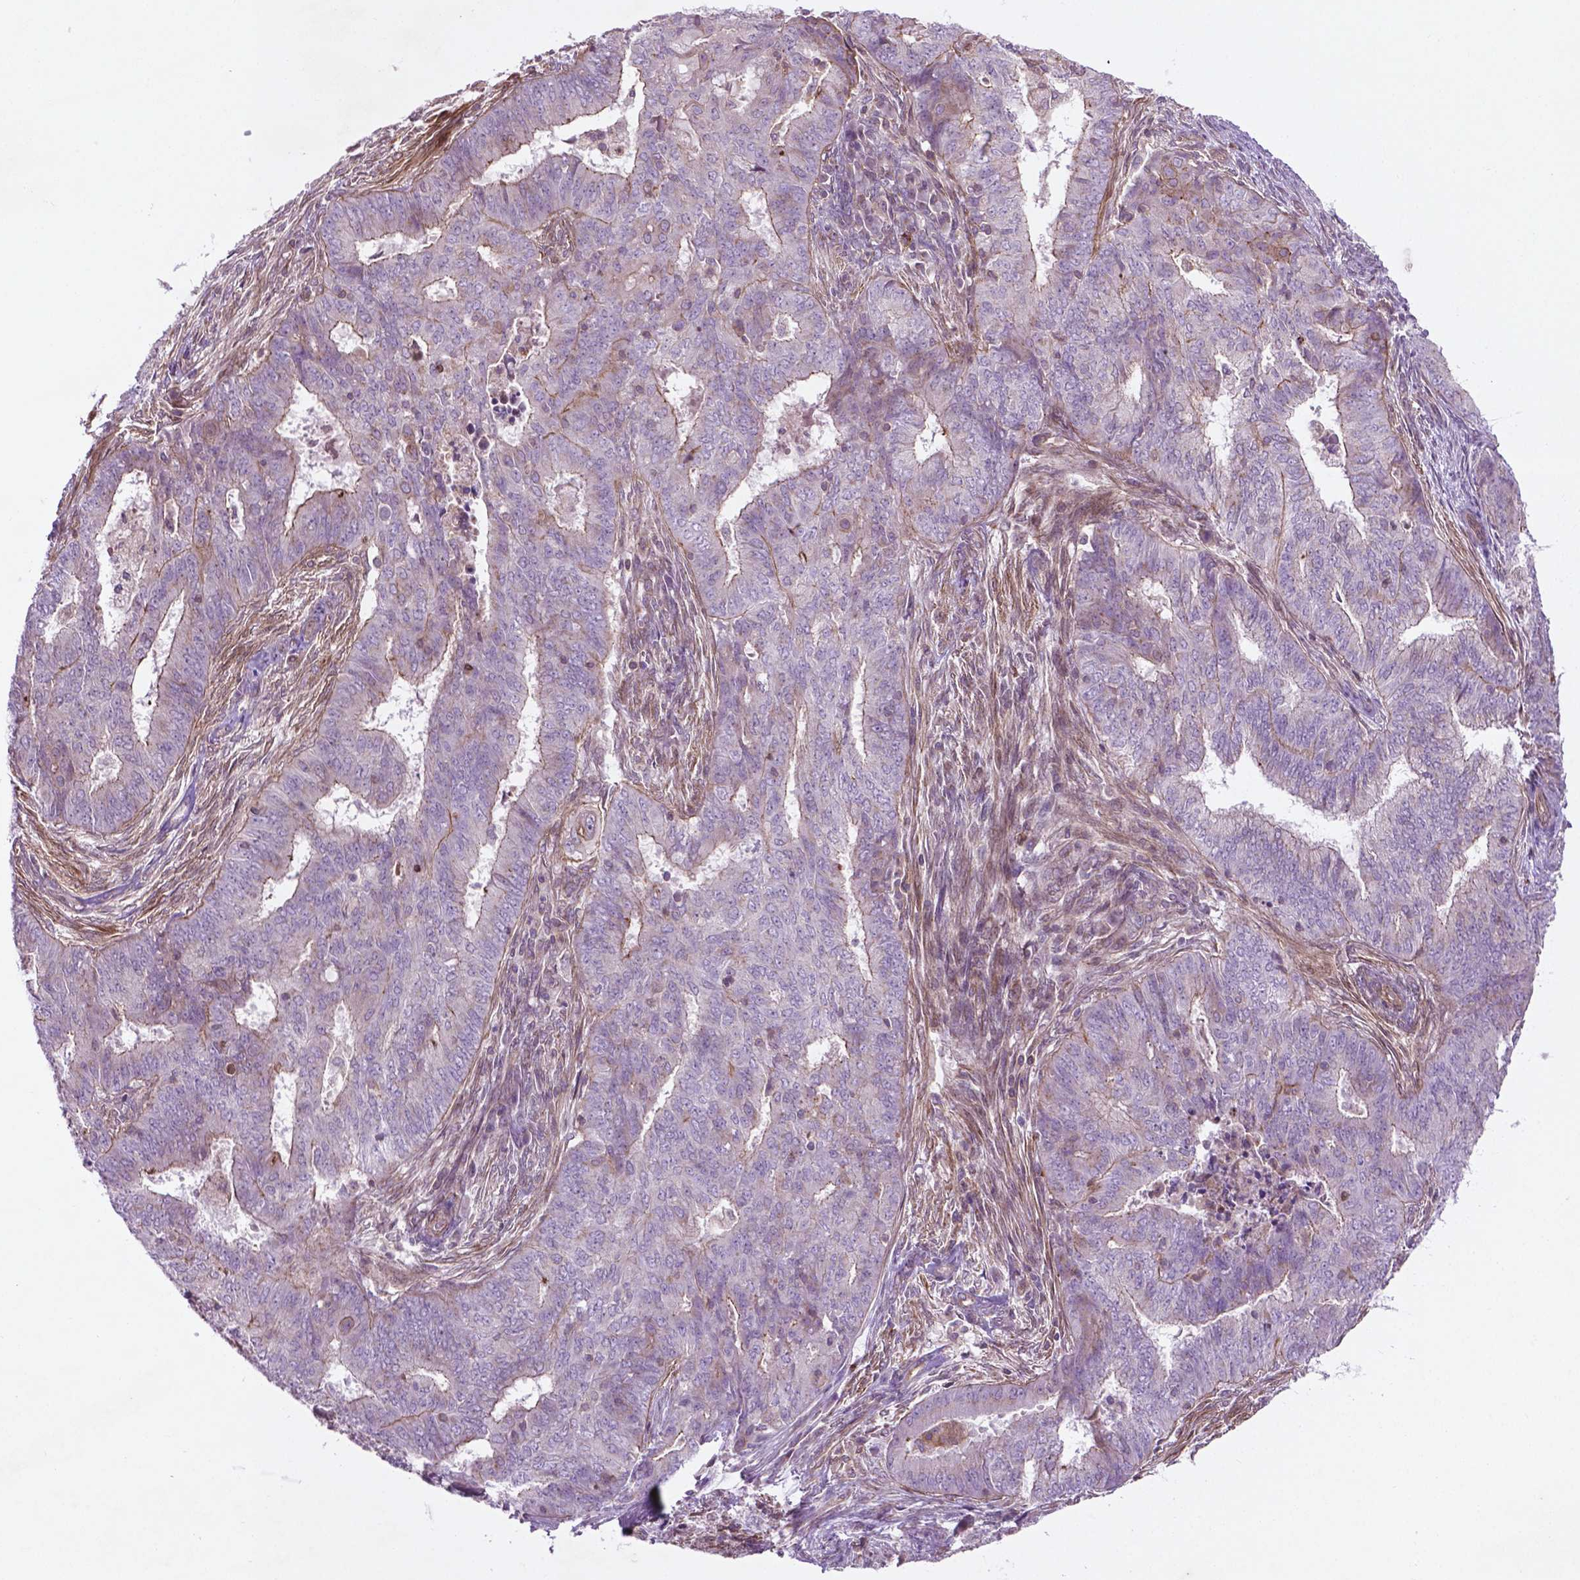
{"staining": {"intensity": "negative", "quantity": "none", "location": "none"}, "tissue": "endometrial cancer", "cell_type": "Tumor cells", "image_type": "cancer", "snomed": [{"axis": "morphology", "description": "Adenocarcinoma, NOS"}, {"axis": "topography", "description": "Endometrium"}], "caption": "A high-resolution histopathology image shows IHC staining of adenocarcinoma (endometrial), which reveals no significant staining in tumor cells. The staining was performed using DAB (3,3'-diaminobenzidine) to visualize the protein expression in brown, while the nuclei were stained in blue with hematoxylin (Magnification: 20x).", "gene": "TCHP", "patient": {"sex": "female", "age": 62}}